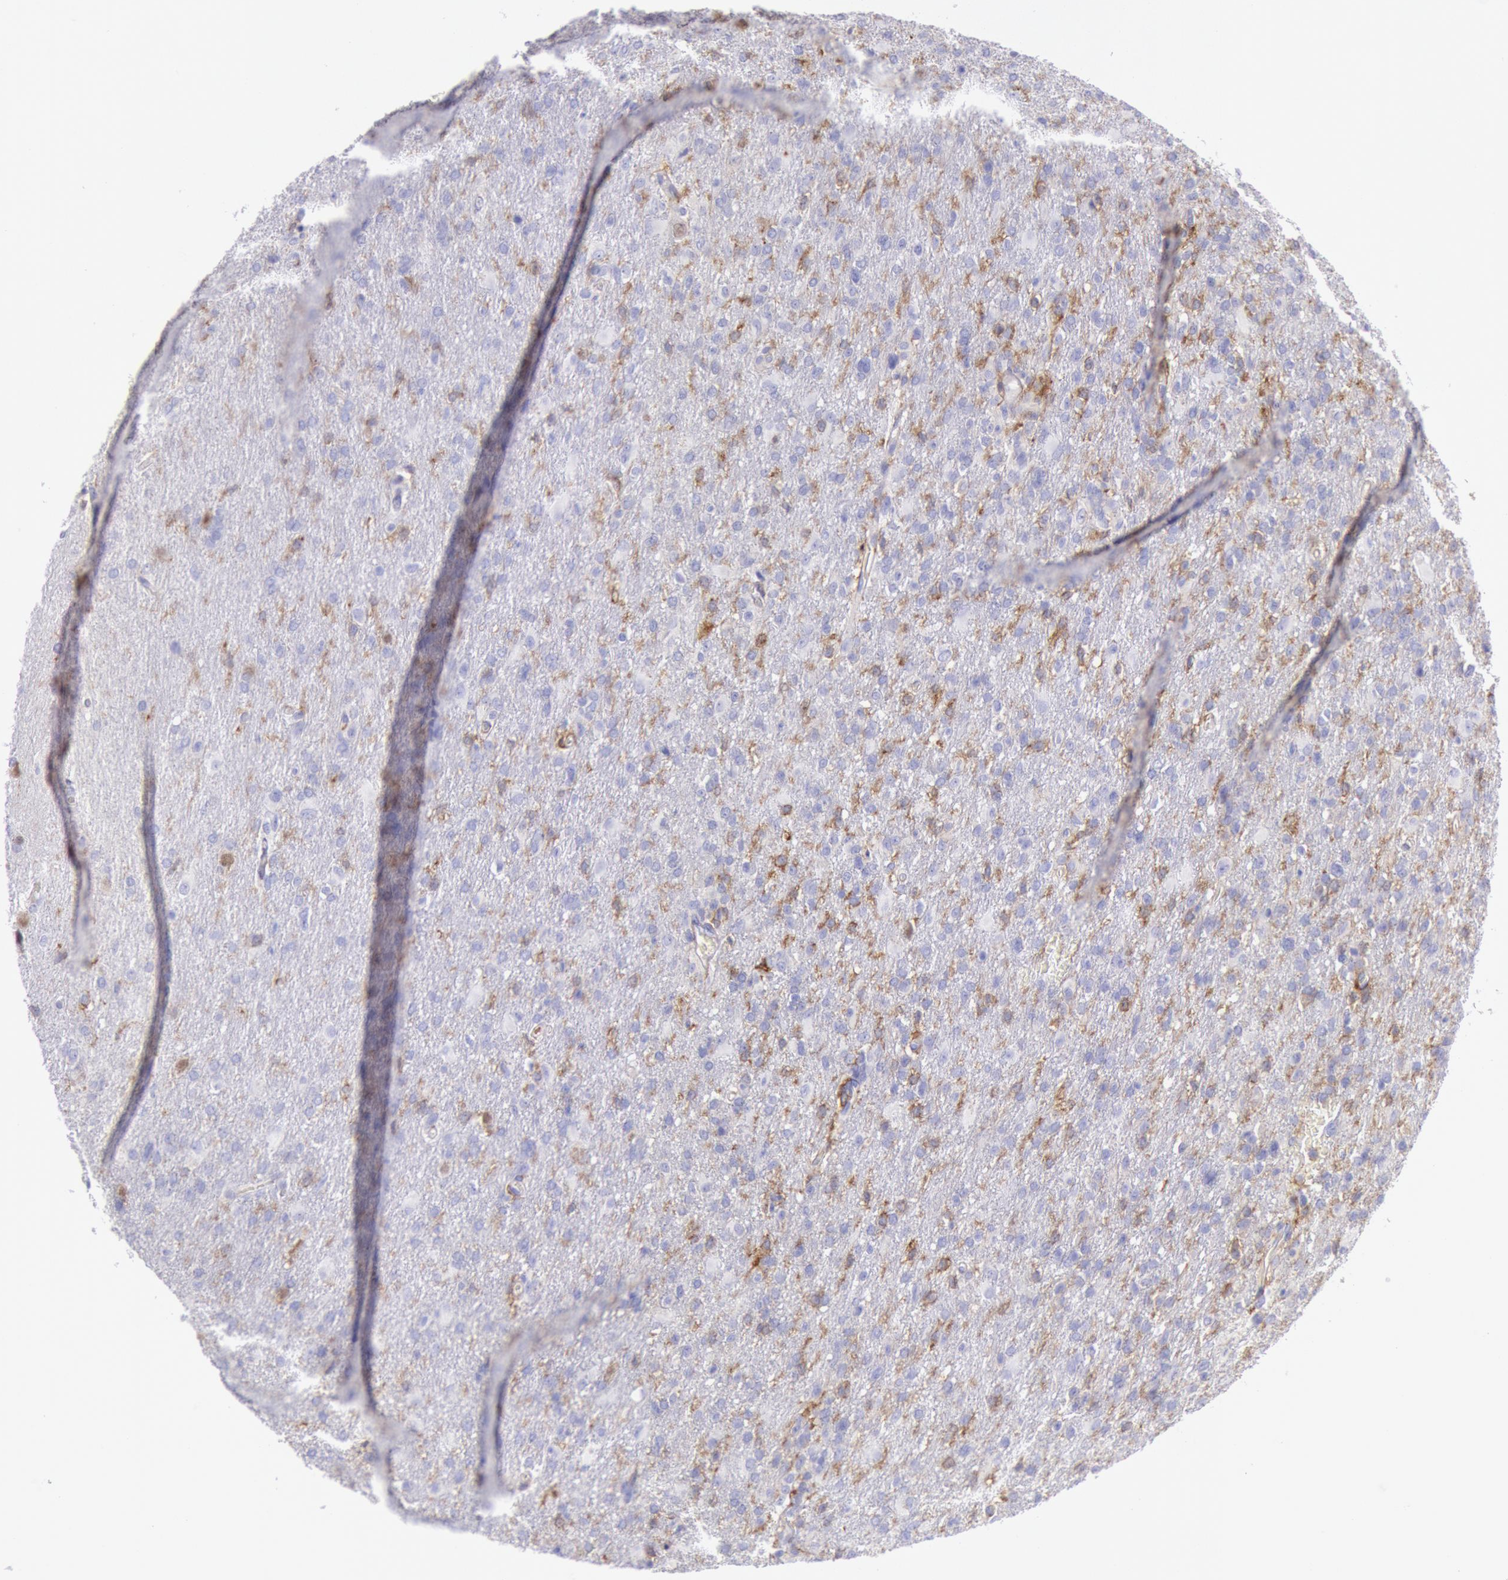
{"staining": {"intensity": "weak", "quantity": "<25%", "location": "cytoplasmic/membranous"}, "tissue": "glioma", "cell_type": "Tumor cells", "image_type": "cancer", "snomed": [{"axis": "morphology", "description": "Glioma, malignant, High grade"}, {"axis": "topography", "description": "Brain"}], "caption": "Tumor cells show no significant protein positivity in glioma.", "gene": "LYN", "patient": {"sex": "male", "age": 68}}